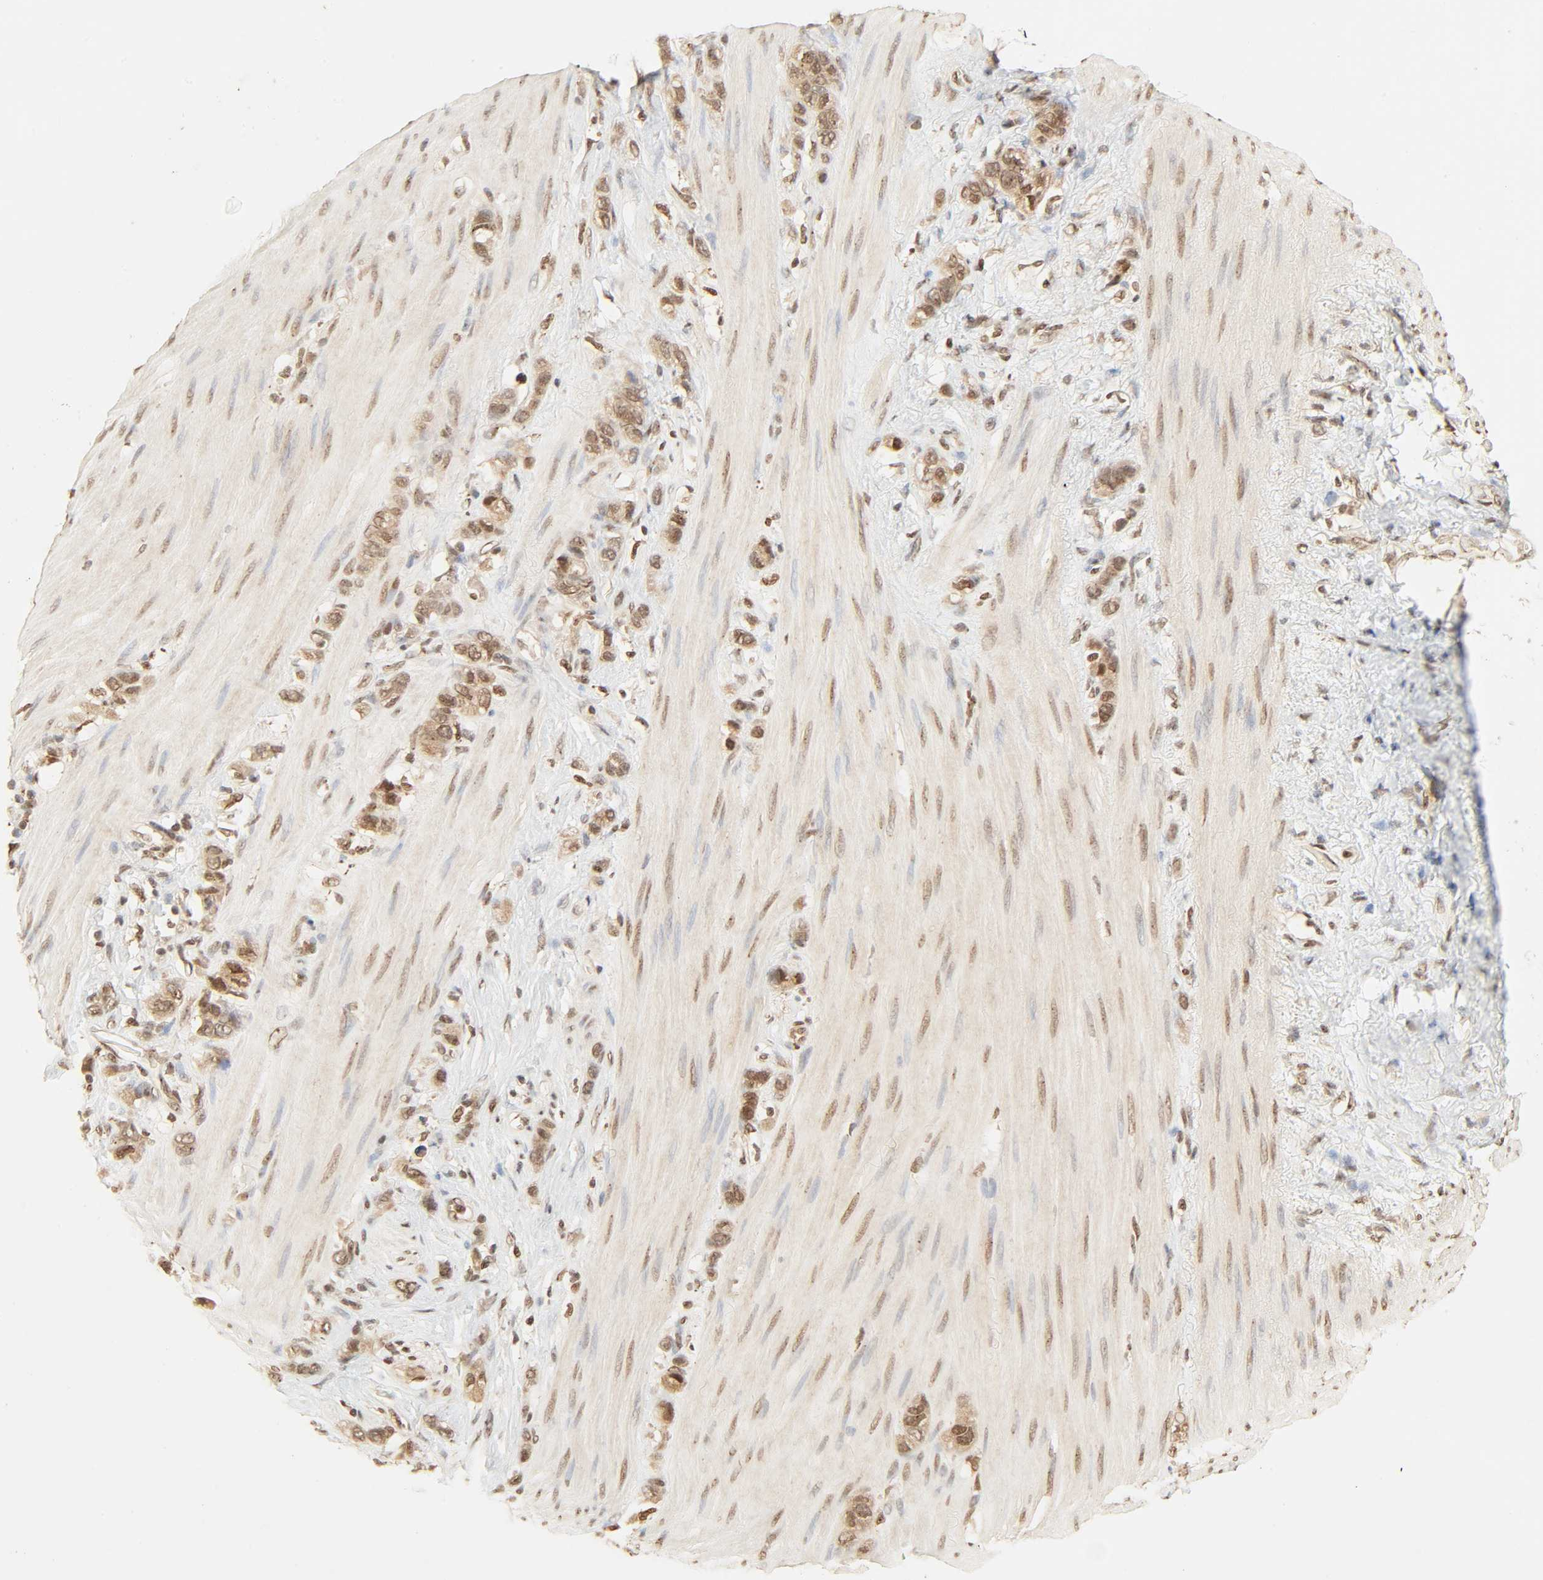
{"staining": {"intensity": "moderate", "quantity": ">75%", "location": "cytoplasmic/membranous,nuclear"}, "tissue": "stomach cancer", "cell_type": "Tumor cells", "image_type": "cancer", "snomed": [{"axis": "morphology", "description": "Normal tissue, NOS"}, {"axis": "morphology", "description": "Adenocarcinoma, NOS"}, {"axis": "morphology", "description": "Adenocarcinoma, High grade"}, {"axis": "topography", "description": "Stomach, upper"}, {"axis": "topography", "description": "Stomach"}], "caption": "Human stomach high-grade adenocarcinoma stained with a protein marker shows moderate staining in tumor cells.", "gene": "UBC", "patient": {"sex": "female", "age": 65}}